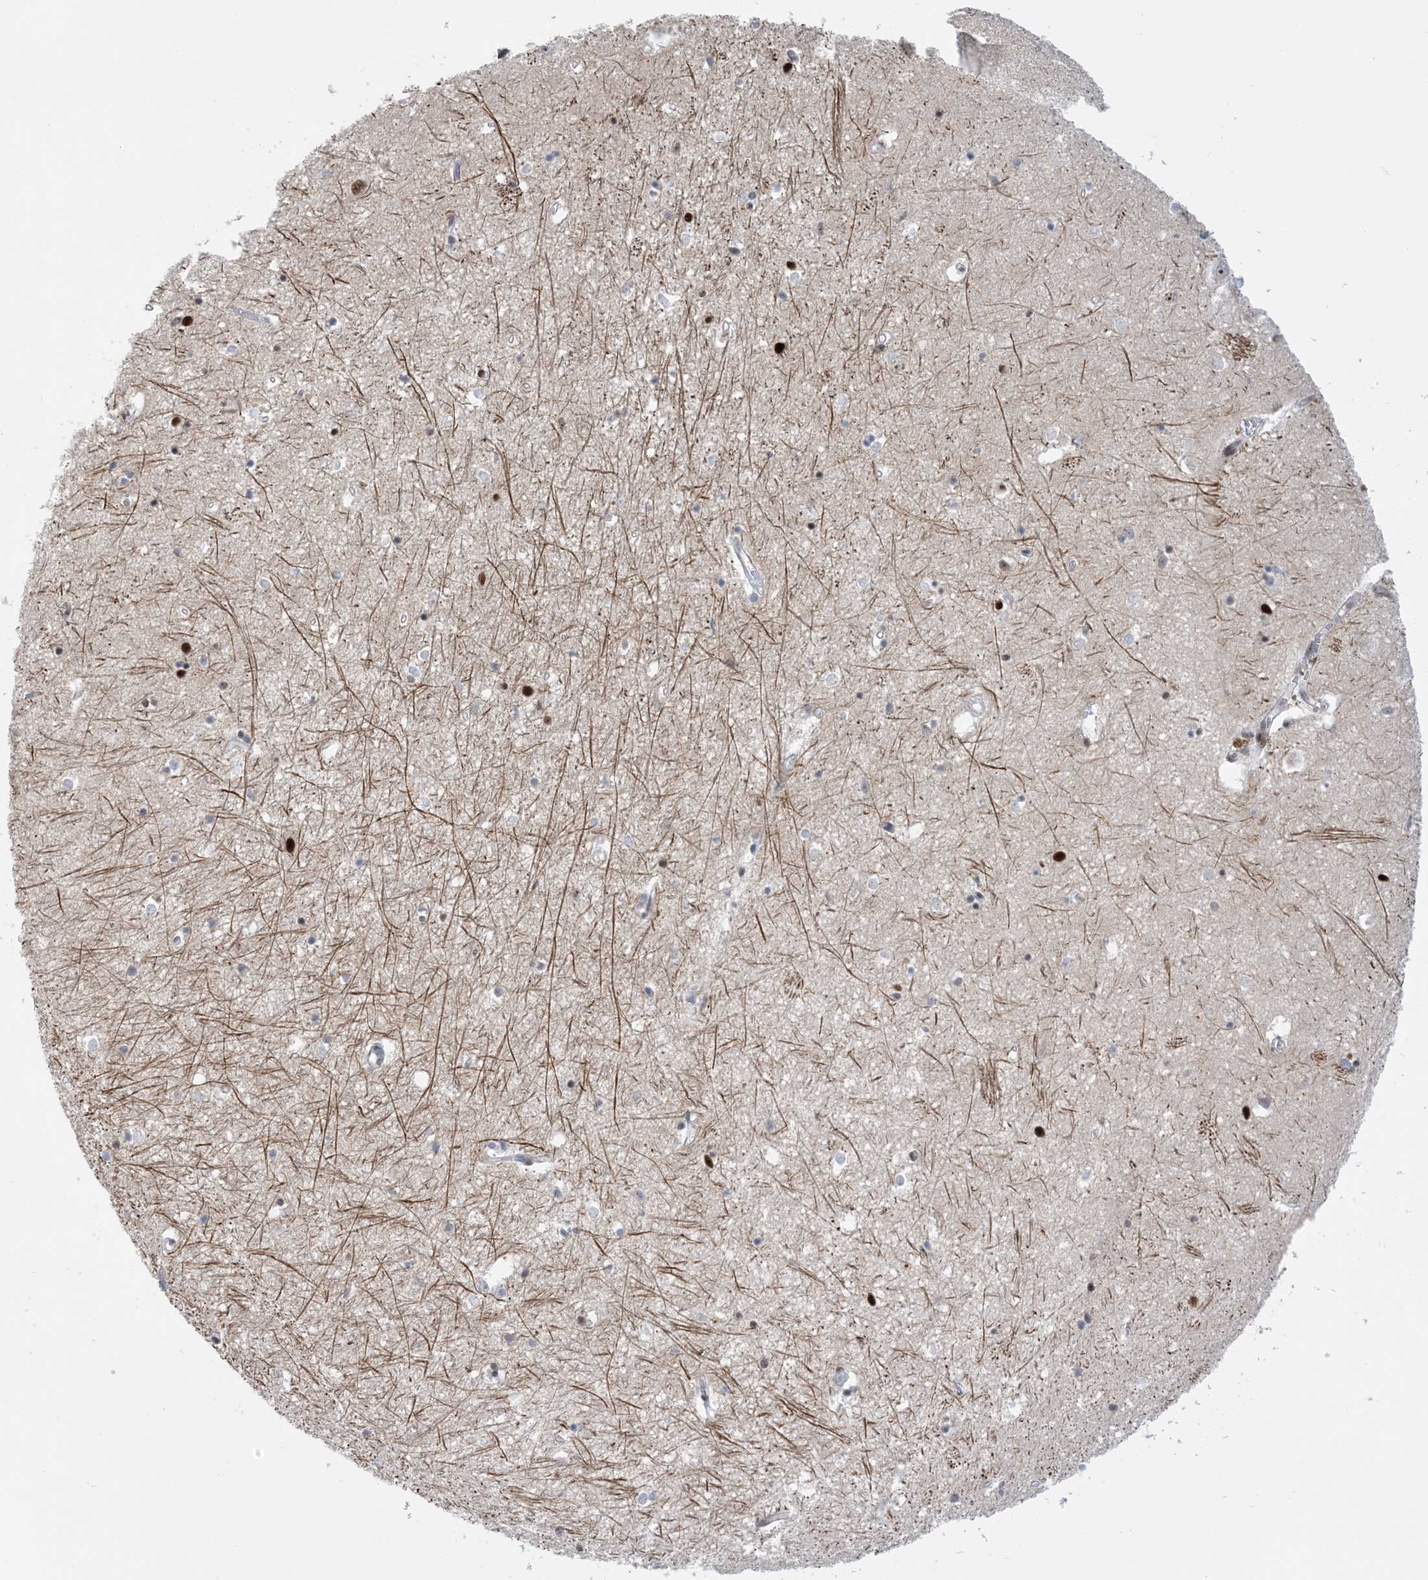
{"staining": {"intensity": "strong", "quantity": "<25%", "location": "nuclear"}, "tissue": "hippocampus", "cell_type": "Glial cells", "image_type": "normal", "snomed": [{"axis": "morphology", "description": "Normal tissue, NOS"}, {"axis": "topography", "description": "Hippocampus"}], "caption": "Immunohistochemistry of benign hippocampus demonstrates medium levels of strong nuclear expression in approximately <25% of glial cells.", "gene": "TSPYL1", "patient": {"sex": "female", "age": 64}}